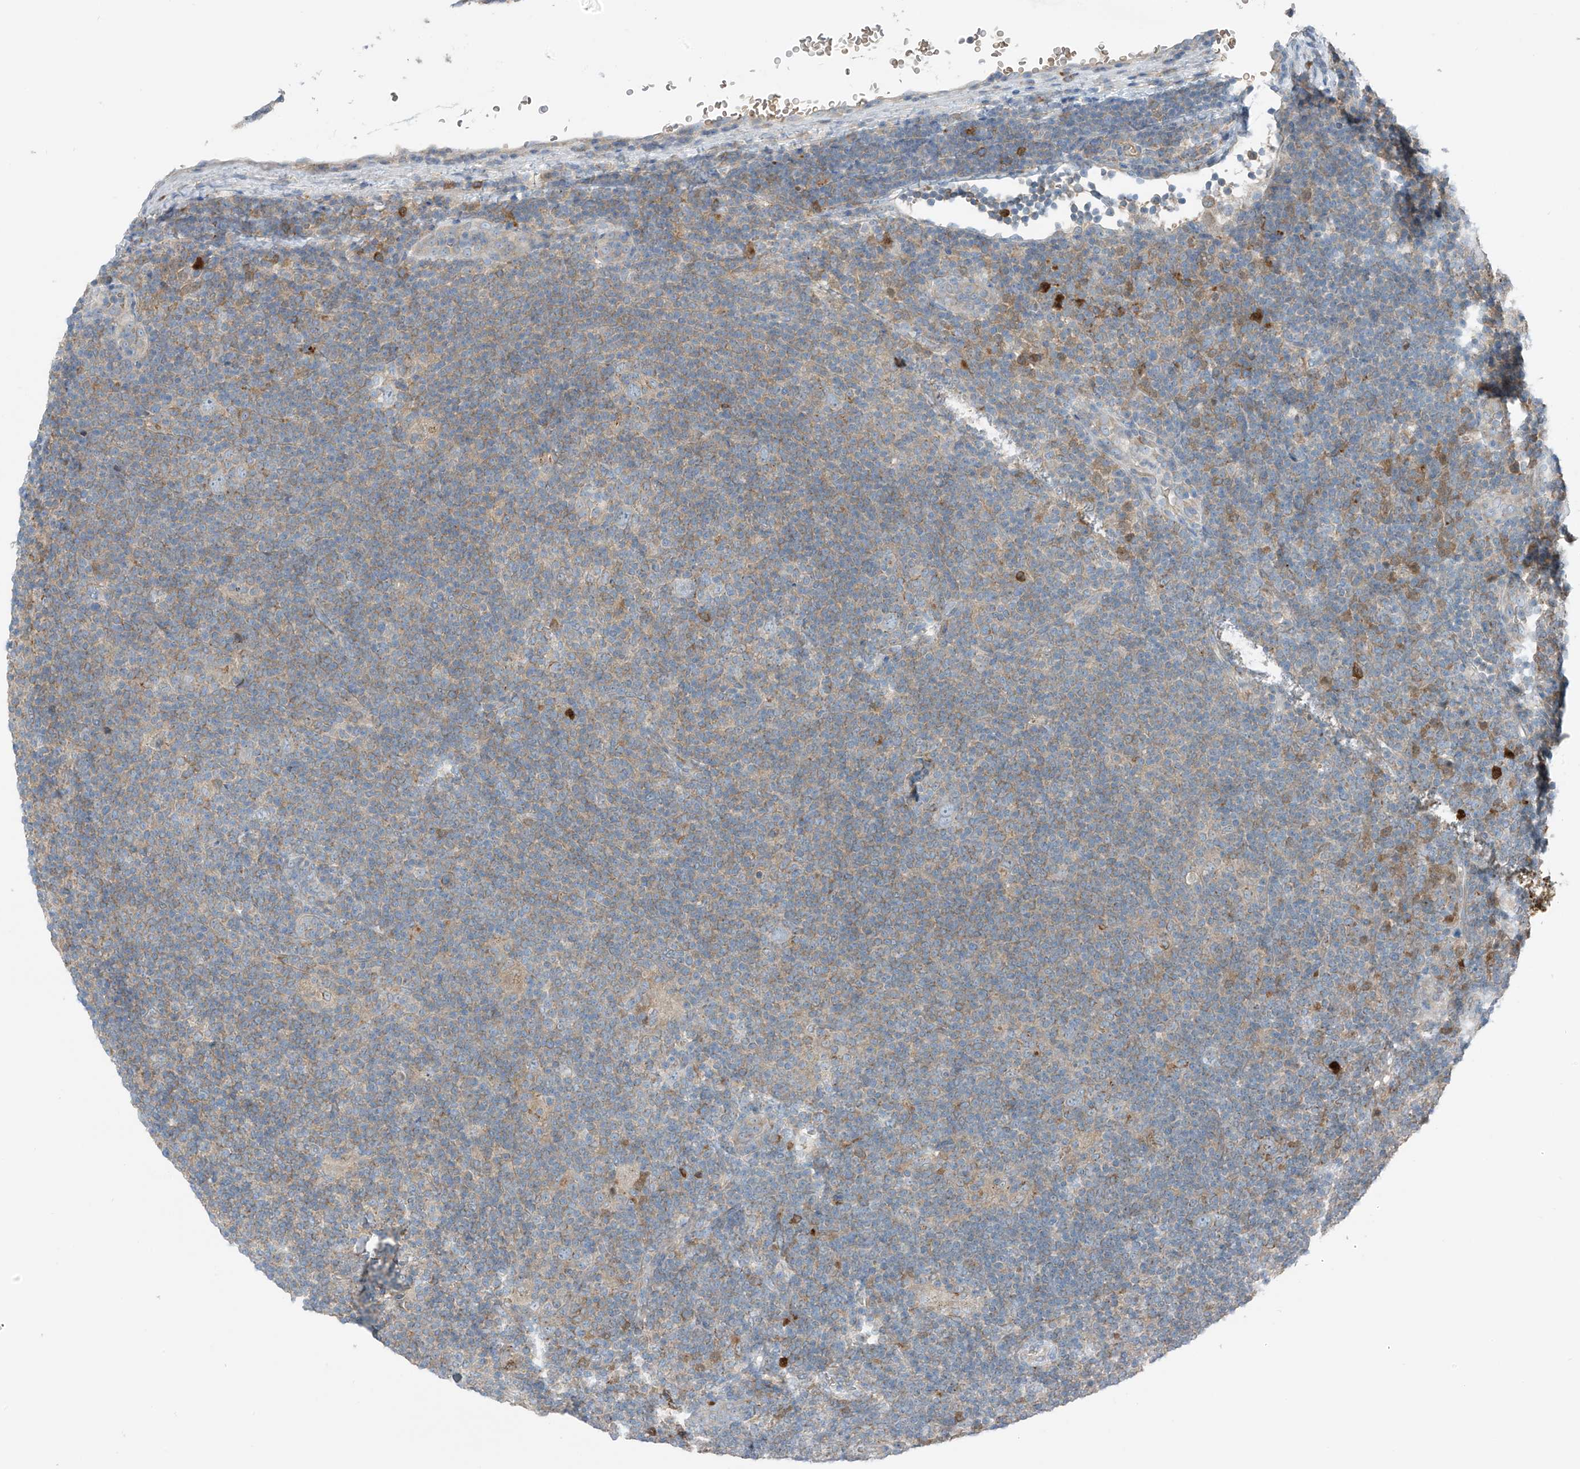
{"staining": {"intensity": "negative", "quantity": "none", "location": "none"}, "tissue": "lymphoma", "cell_type": "Tumor cells", "image_type": "cancer", "snomed": [{"axis": "morphology", "description": "Hodgkin's disease, NOS"}, {"axis": "topography", "description": "Lymph node"}], "caption": "An immunohistochemistry (IHC) image of lymphoma is shown. There is no staining in tumor cells of lymphoma.", "gene": "SLC12A6", "patient": {"sex": "female", "age": 57}}